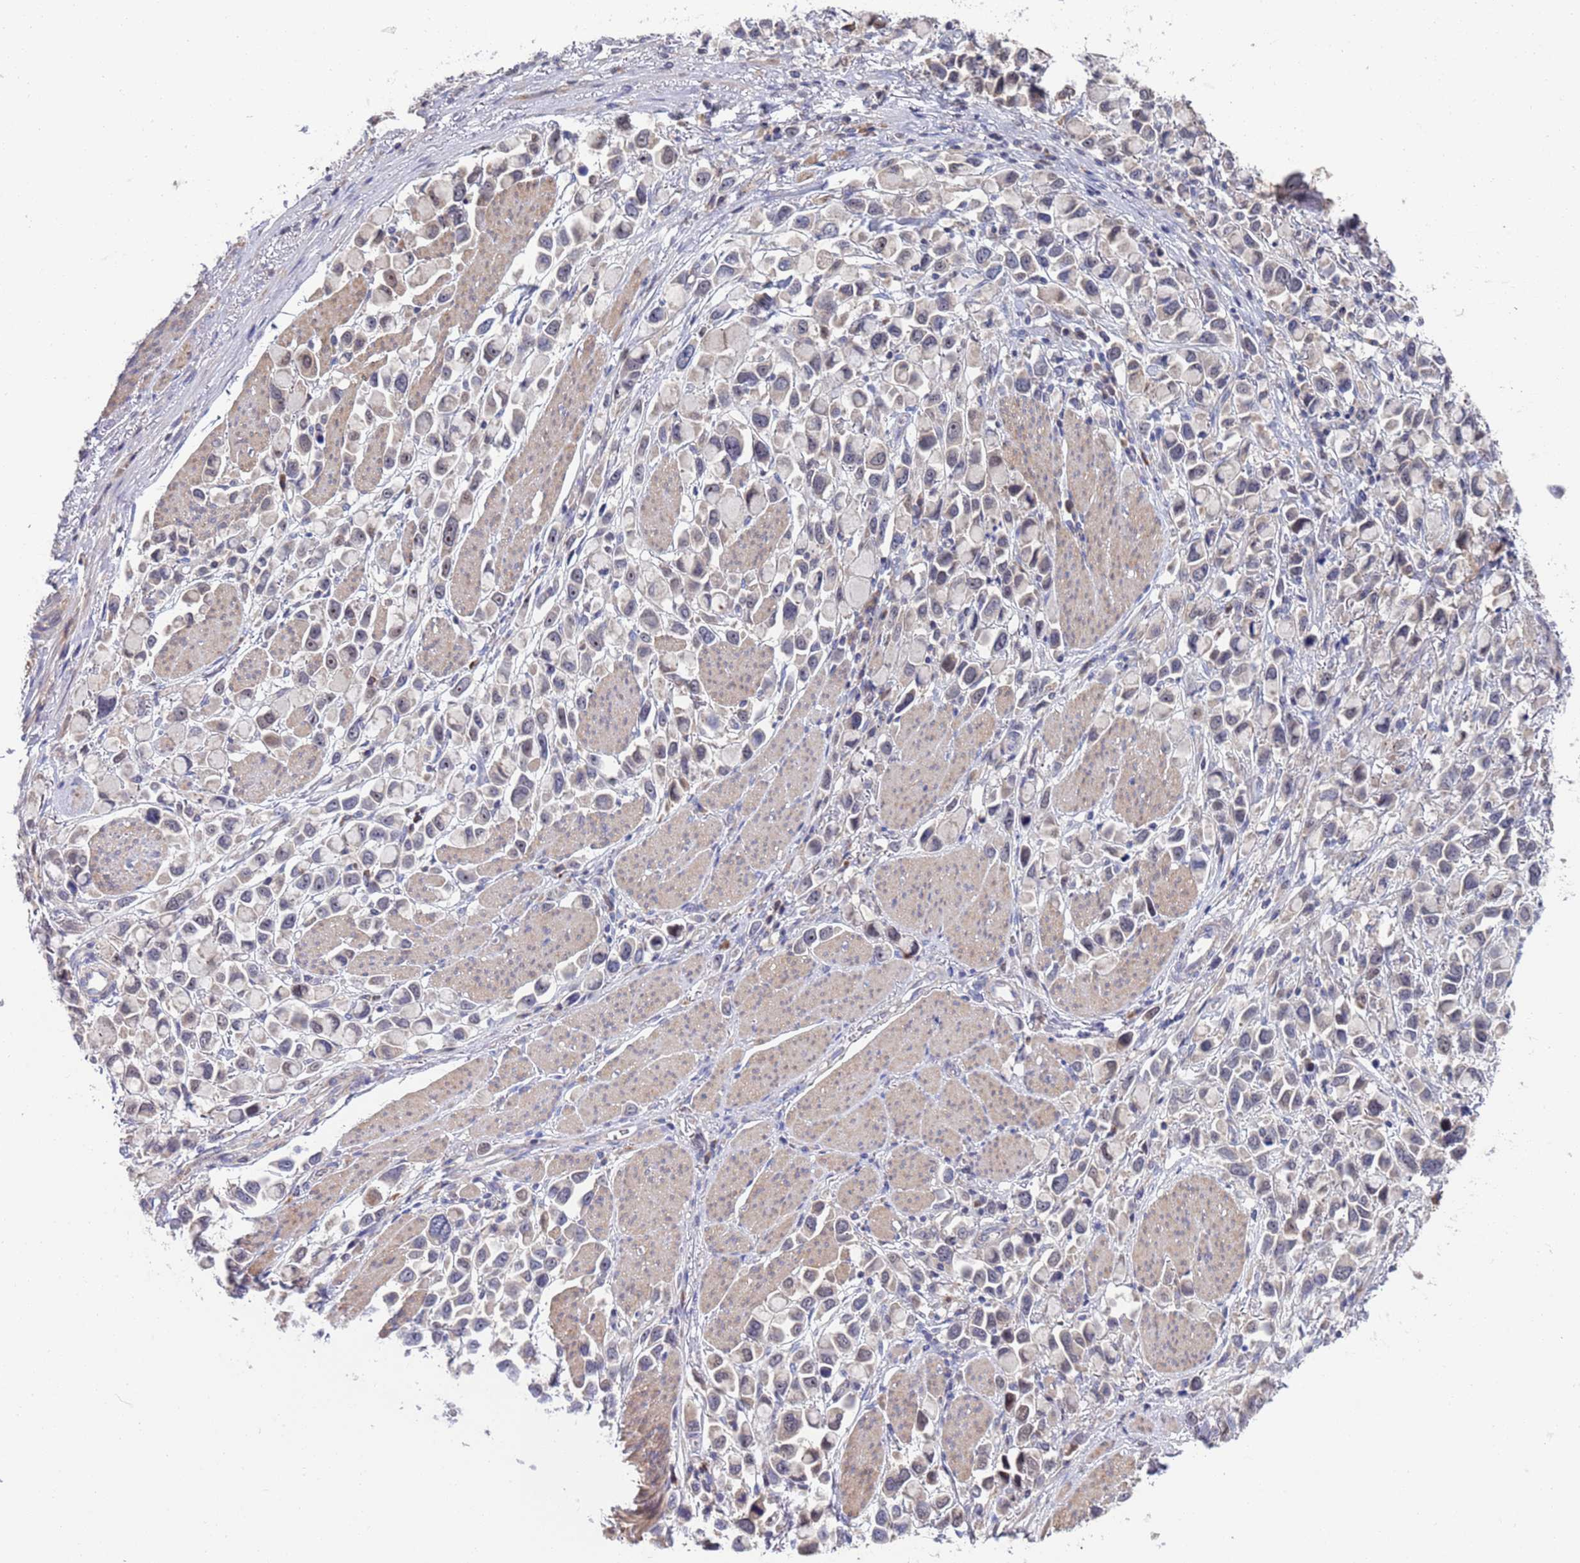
{"staining": {"intensity": "weak", "quantity": "<25%", "location": "nuclear"}, "tissue": "stomach cancer", "cell_type": "Tumor cells", "image_type": "cancer", "snomed": [{"axis": "morphology", "description": "Adenocarcinoma, NOS"}, {"axis": "topography", "description": "Stomach"}], "caption": "A micrograph of adenocarcinoma (stomach) stained for a protein exhibits no brown staining in tumor cells.", "gene": "ENOSF1", "patient": {"sex": "female", "age": 81}}